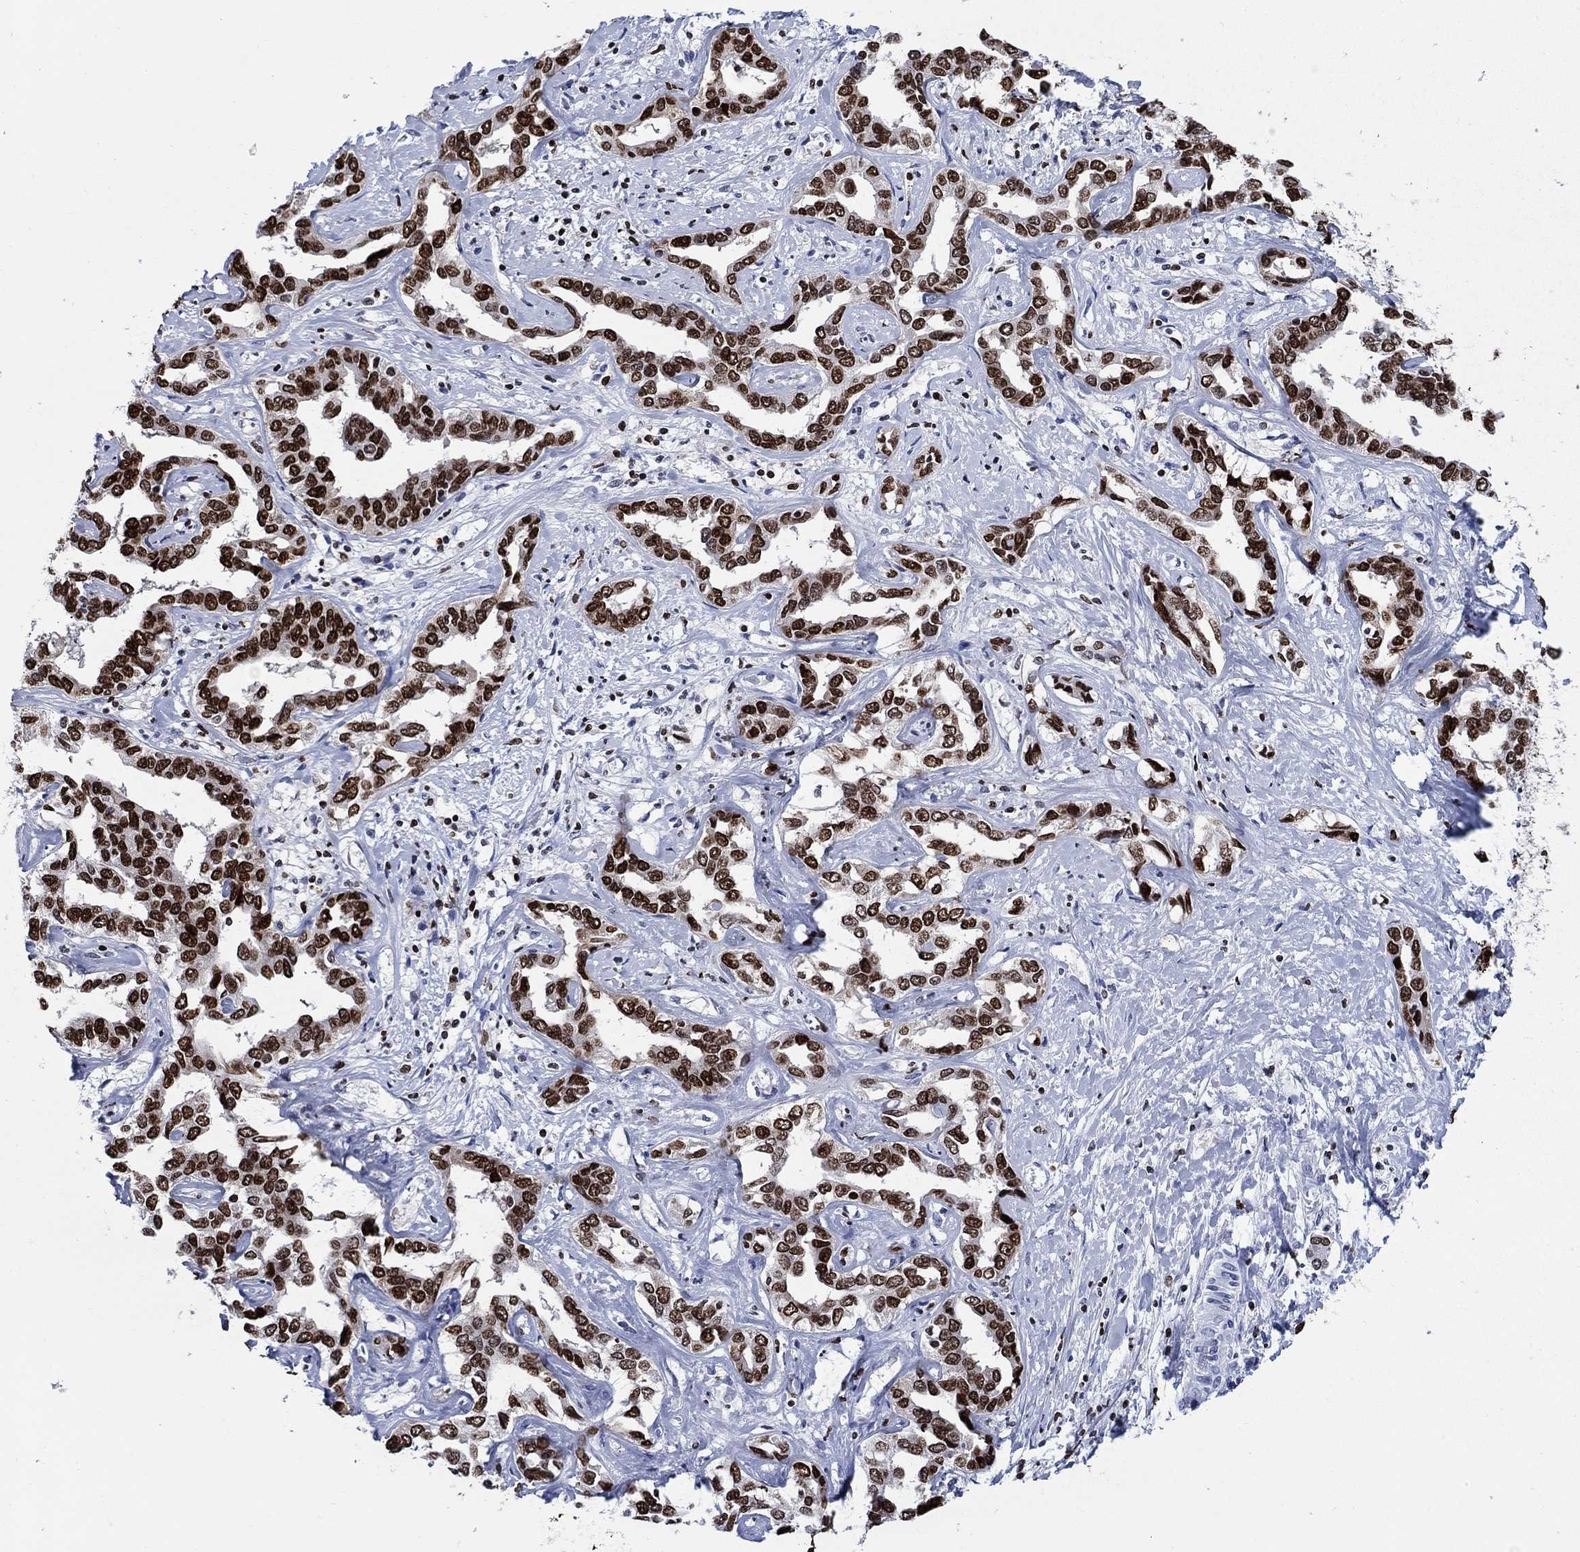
{"staining": {"intensity": "strong", "quantity": "25%-75%", "location": "nuclear"}, "tissue": "liver cancer", "cell_type": "Tumor cells", "image_type": "cancer", "snomed": [{"axis": "morphology", "description": "Cholangiocarcinoma"}, {"axis": "topography", "description": "Liver"}], "caption": "IHC (DAB (3,3'-diaminobenzidine)) staining of liver cancer displays strong nuclear protein positivity in about 25%-75% of tumor cells. (Stains: DAB in brown, nuclei in blue, Microscopy: brightfield microscopy at high magnification).", "gene": "HMGA1", "patient": {"sex": "male", "age": 59}}